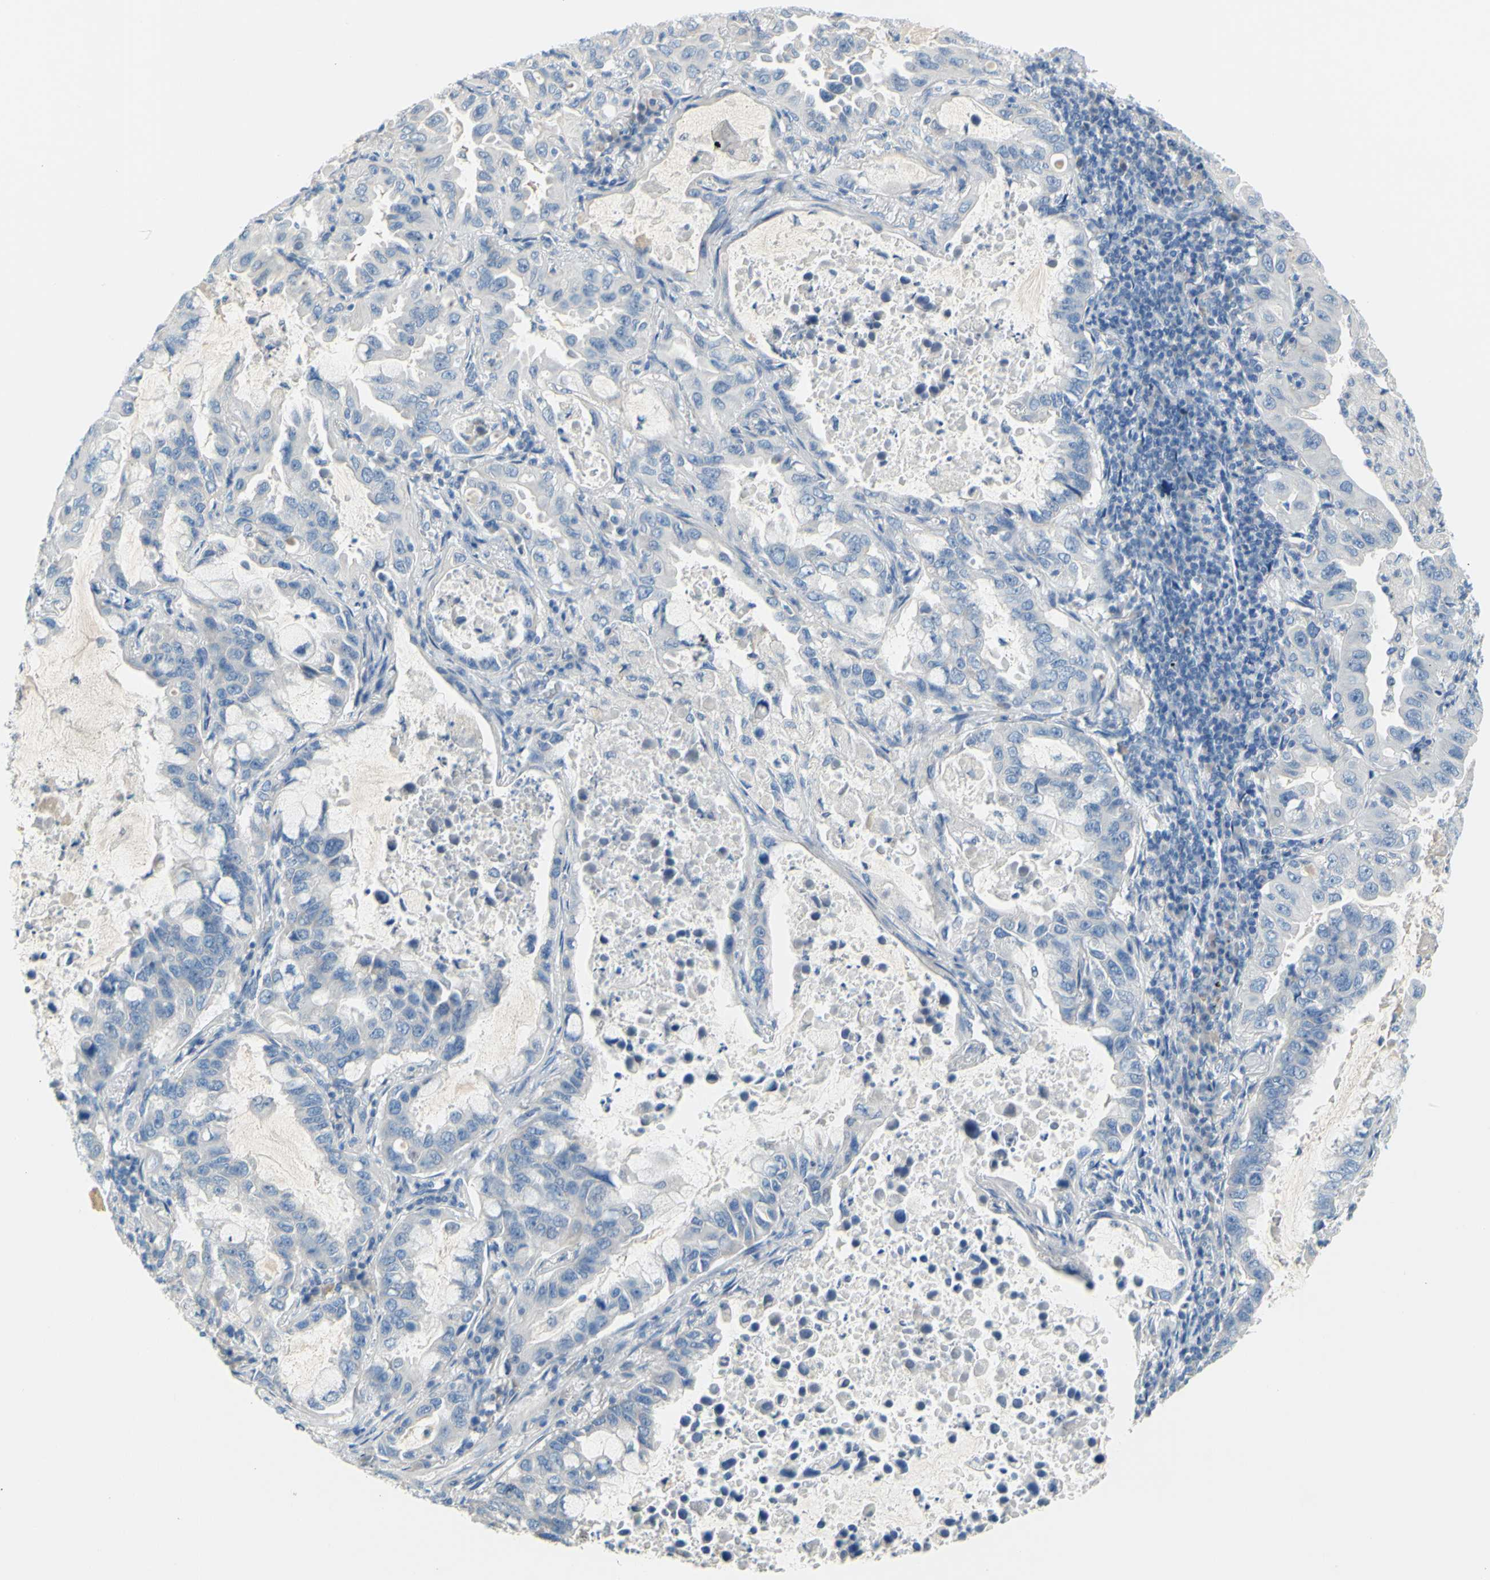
{"staining": {"intensity": "negative", "quantity": "none", "location": "none"}, "tissue": "lung cancer", "cell_type": "Tumor cells", "image_type": "cancer", "snomed": [{"axis": "morphology", "description": "Adenocarcinoma, NOS"}, {"axis": "topography", "description": "Lung"}], "caption": "There is no significant expression in tumor cells of lung adenocarcinoma.", "gene": "SLC1A2", "patient": {"sex": "male", "age": 64}}